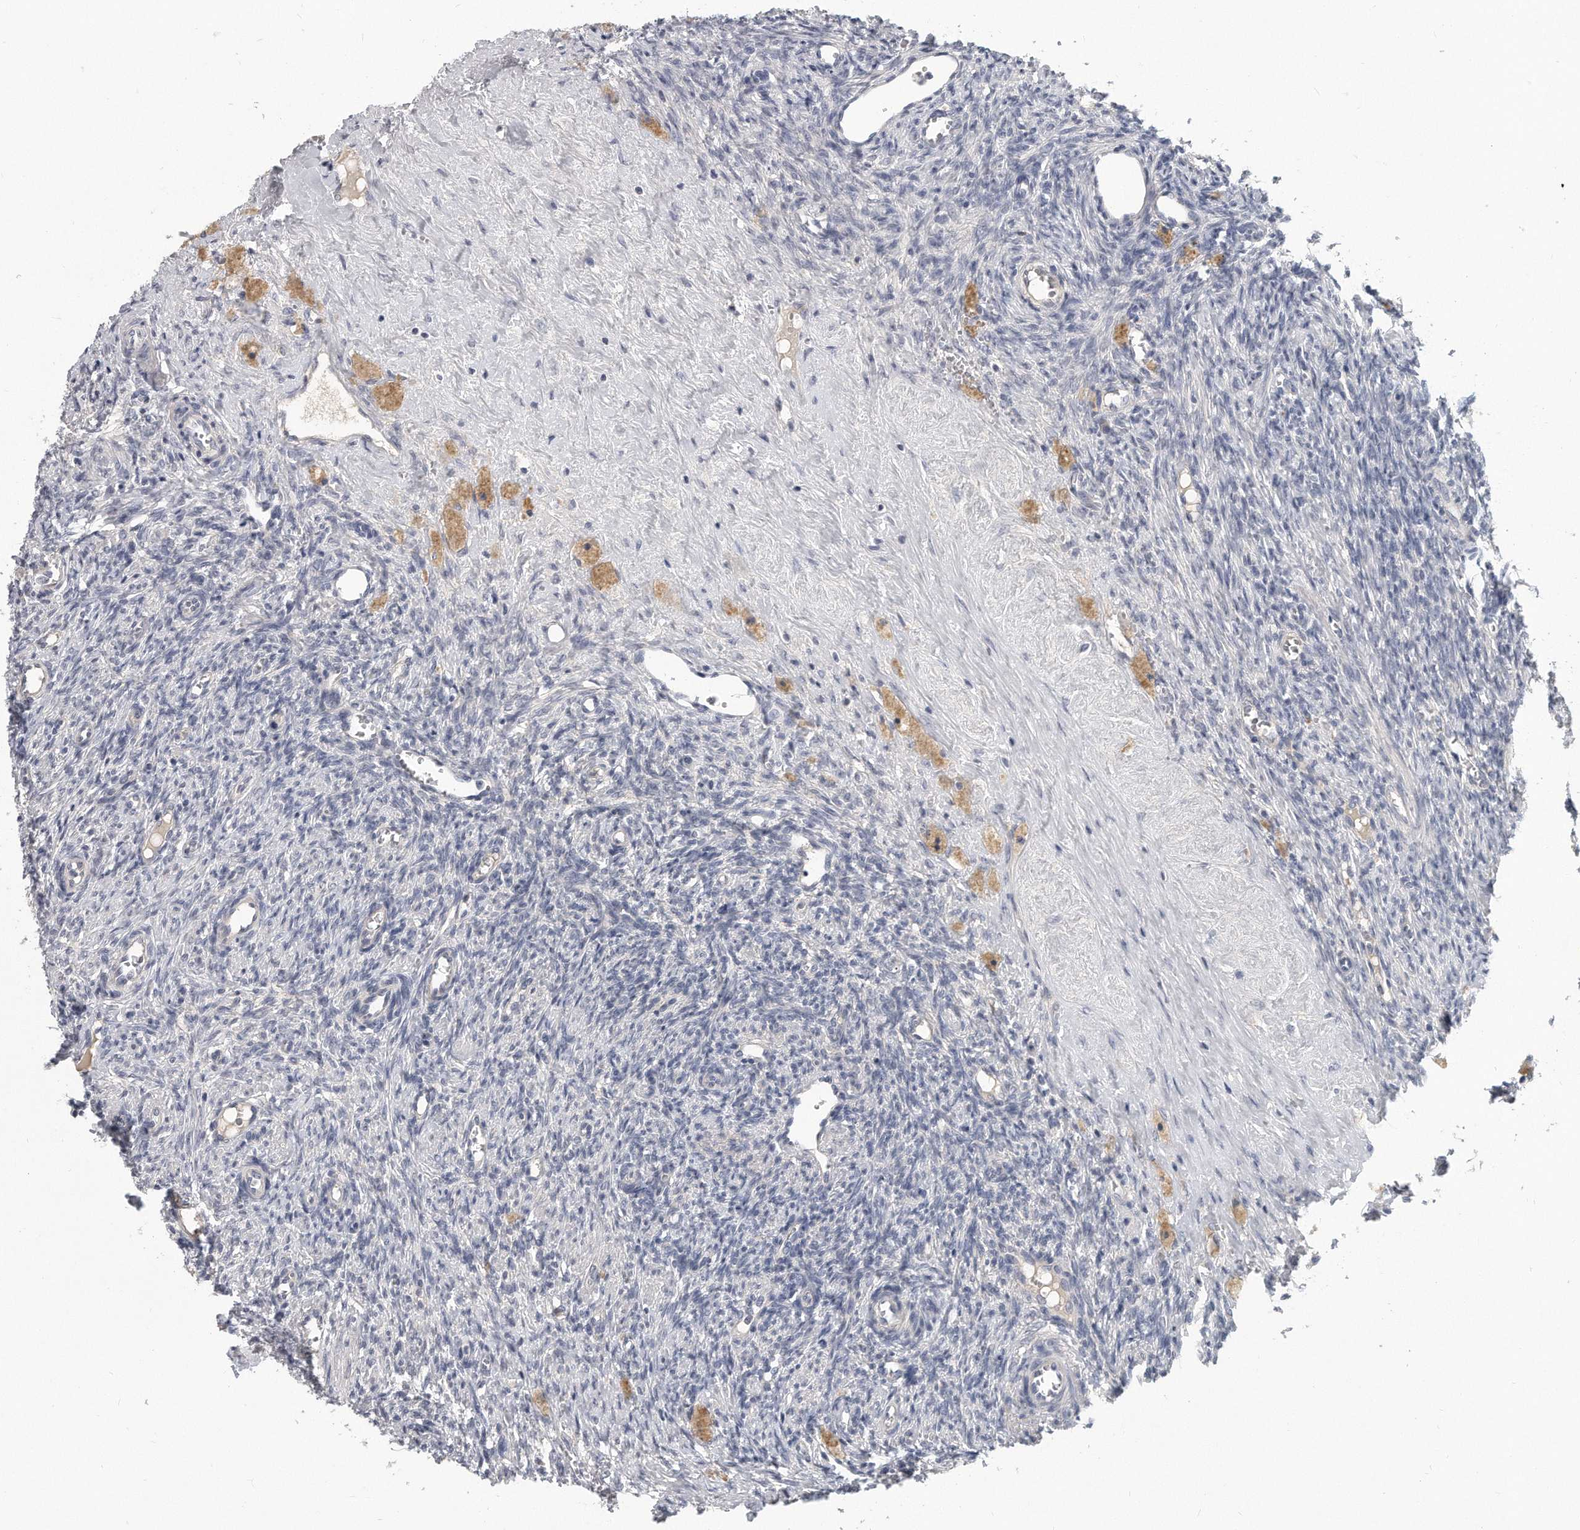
{"staining": {"intensity": "negative", "quantity": "none", "location": "none"}, "tissue": "ovary", "cell_type": "Ovarian stroma cells", "image_type": "normal", "snomed": [{"axis": "morphology", "description": "Normal tissue, NOS"}, {"axis": "topography", "description": "Ovary"}], "caption": "Human ovary stained for a protein using immunohistochemistry exhibits no expression in ovarian stroma cells.", "gene": "KLHL7", "patient": {"sex": "female", "age": 41}}